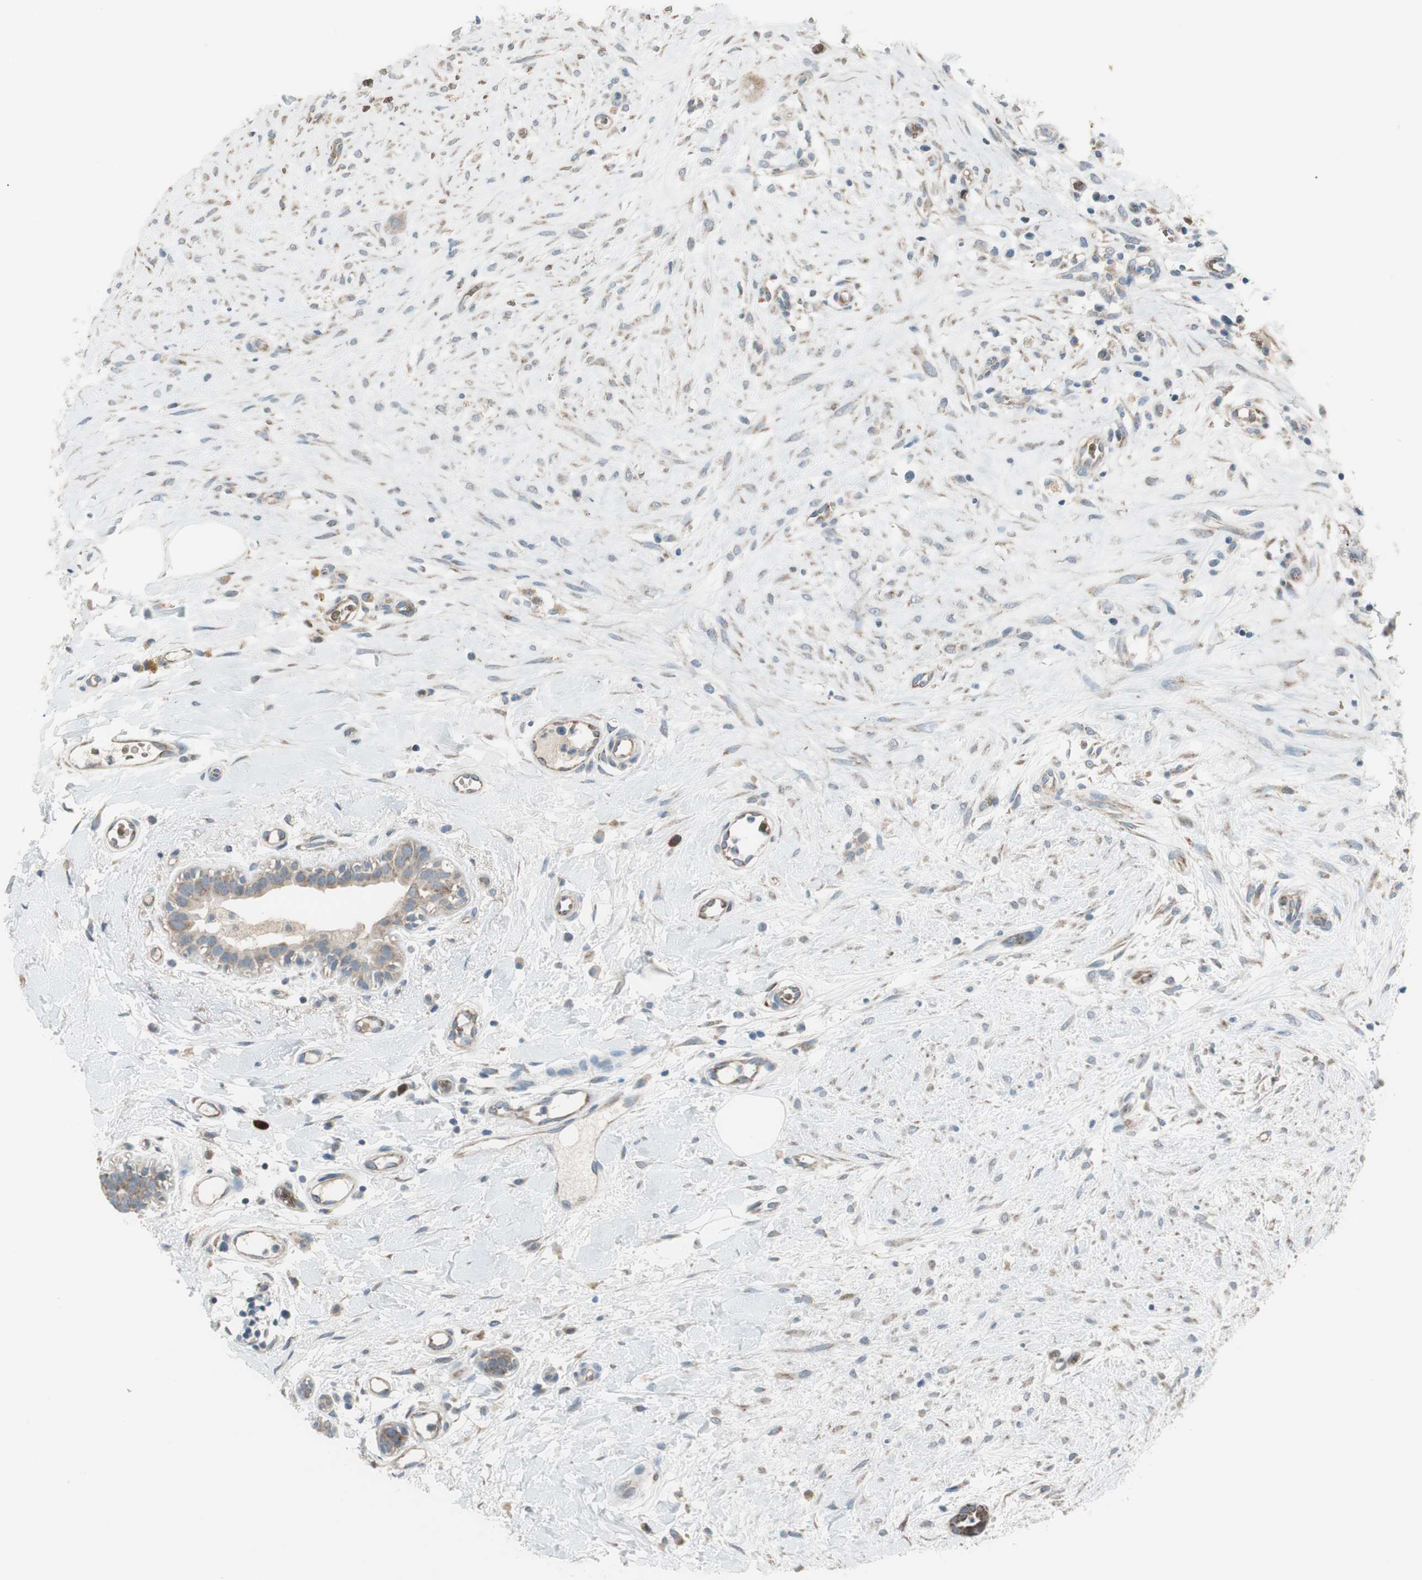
{"staining": {"intensity": "moderate", "quantity": "25%-75%", "location": "cytoplasmic/membranous"}, "tissue": "breast cancer", "cell_type": "Tumor cells", "image_type": "cancer", "snomed": [{"axis": "morphology", "description": "Duct carcinoma"}, {"axis": "topography", "description": "Breast"}], "caption": "Immunohistochemistry photomicrograph of neoplastic tissue: human breast cancer (invasive ductal carcinoma) stained using IHC reveals medium levels of moderate protein expression localized specifically in the cytoplasmic/membranous of tumor cells, appearing as a cytoplasmic/membranous brown color.", "gene": "GYPC", "patient": {"sex": "female", "age": 40}}